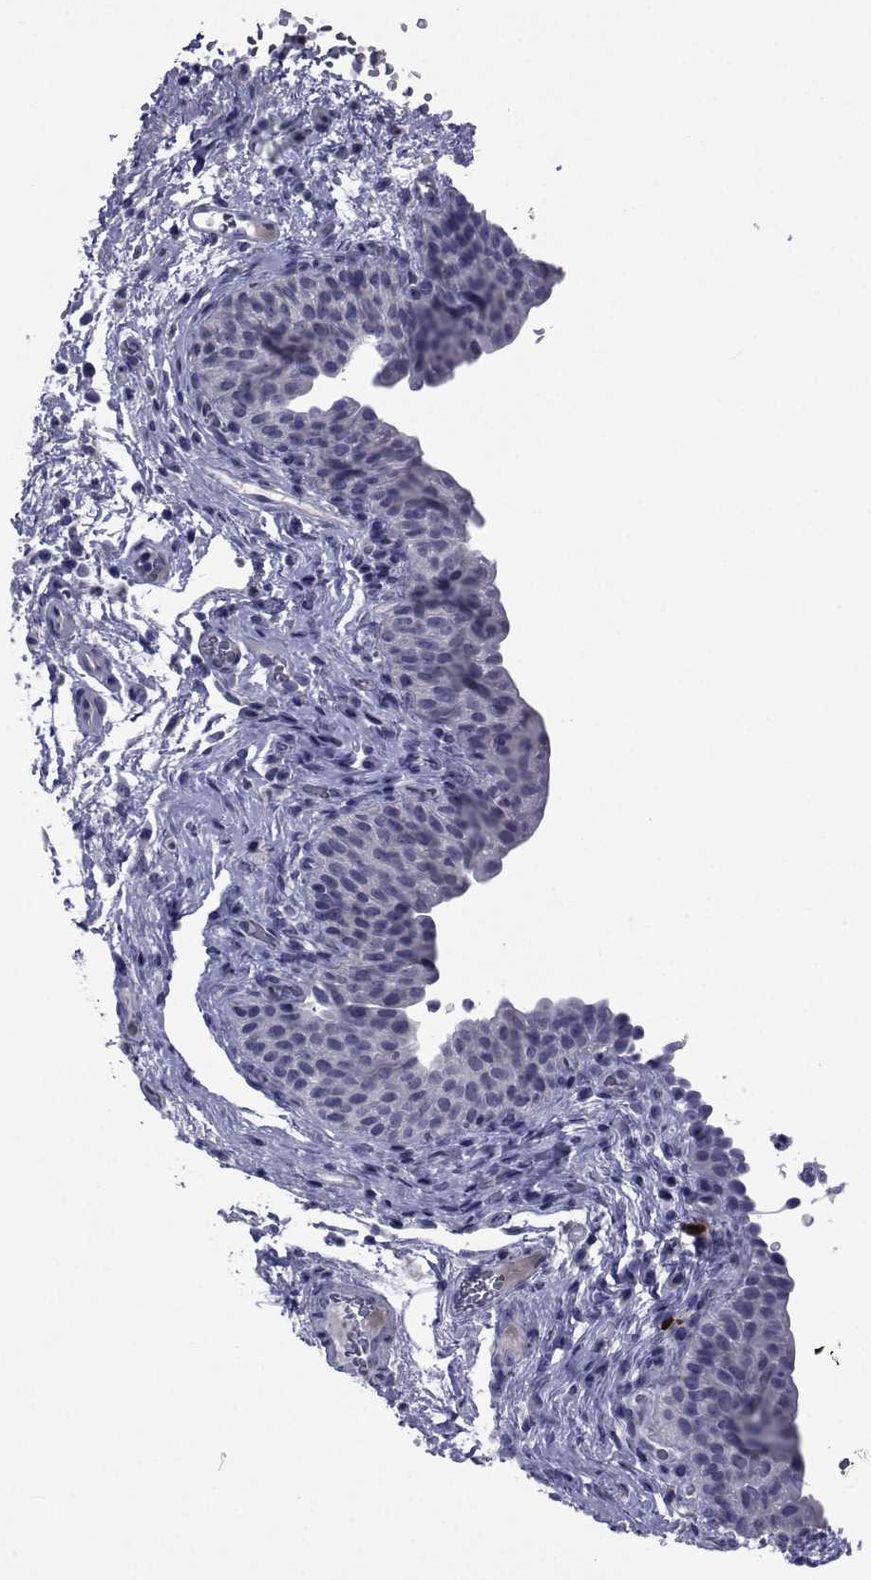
{"staining": {"intensity": "negative", "quantity": "none", "location": "none"}, "tissue": "urinary bladder", "cell_type": "Urothelial cells", "image_type": "normal", "snomed": [{"axis": "morphology", "description": "Normal tissue, NOS"}, {"axis": "topography", "description": "Urinary bladder"}], "caption": "The IHC photomicrograph has no significant staining in urothelial cells of urinary bladder. (Brightfield microscopy of DAB (3,3'-diaminobenzidine) IHC at high magnification).", "gene": "SEMA5B", "patient": {"sex": "male", "age": 66}}